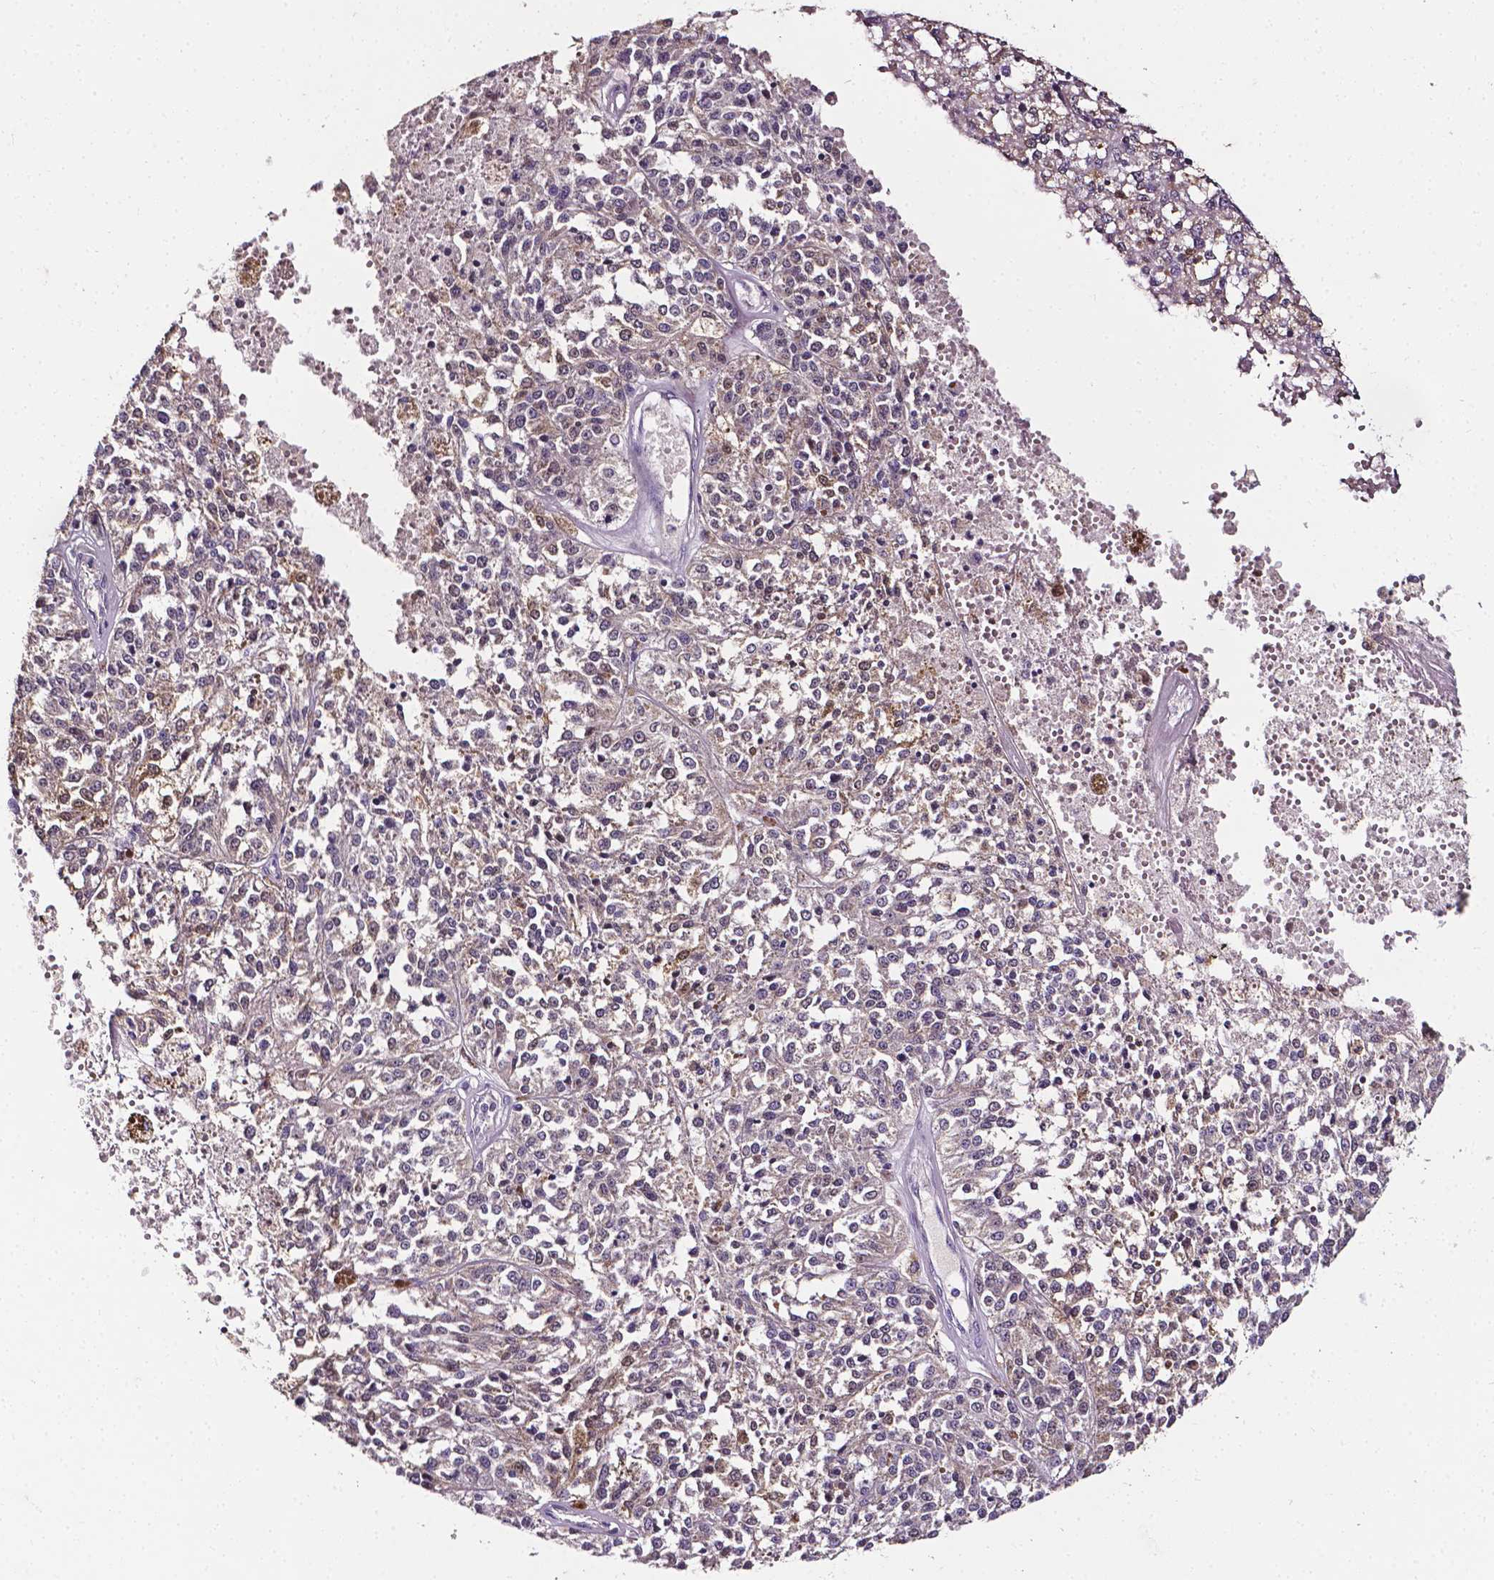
{"staining": {"intensity": "negative", "quantity": "none", "location": "none"}, "tissue": "melanoma", "cell_type": "Tumor cells", "image_type": "cancer", "snomed": [{"axis": "morphology", "description": "Malignant melanoma, Metastatic site"}, {"axis": "topography", "description": "Lymph node"}], "caption": "Tumor cells show no significant expression in melanoma.", "gene": "PSAT1", "patient": {"sex": "female", "age": 64}}